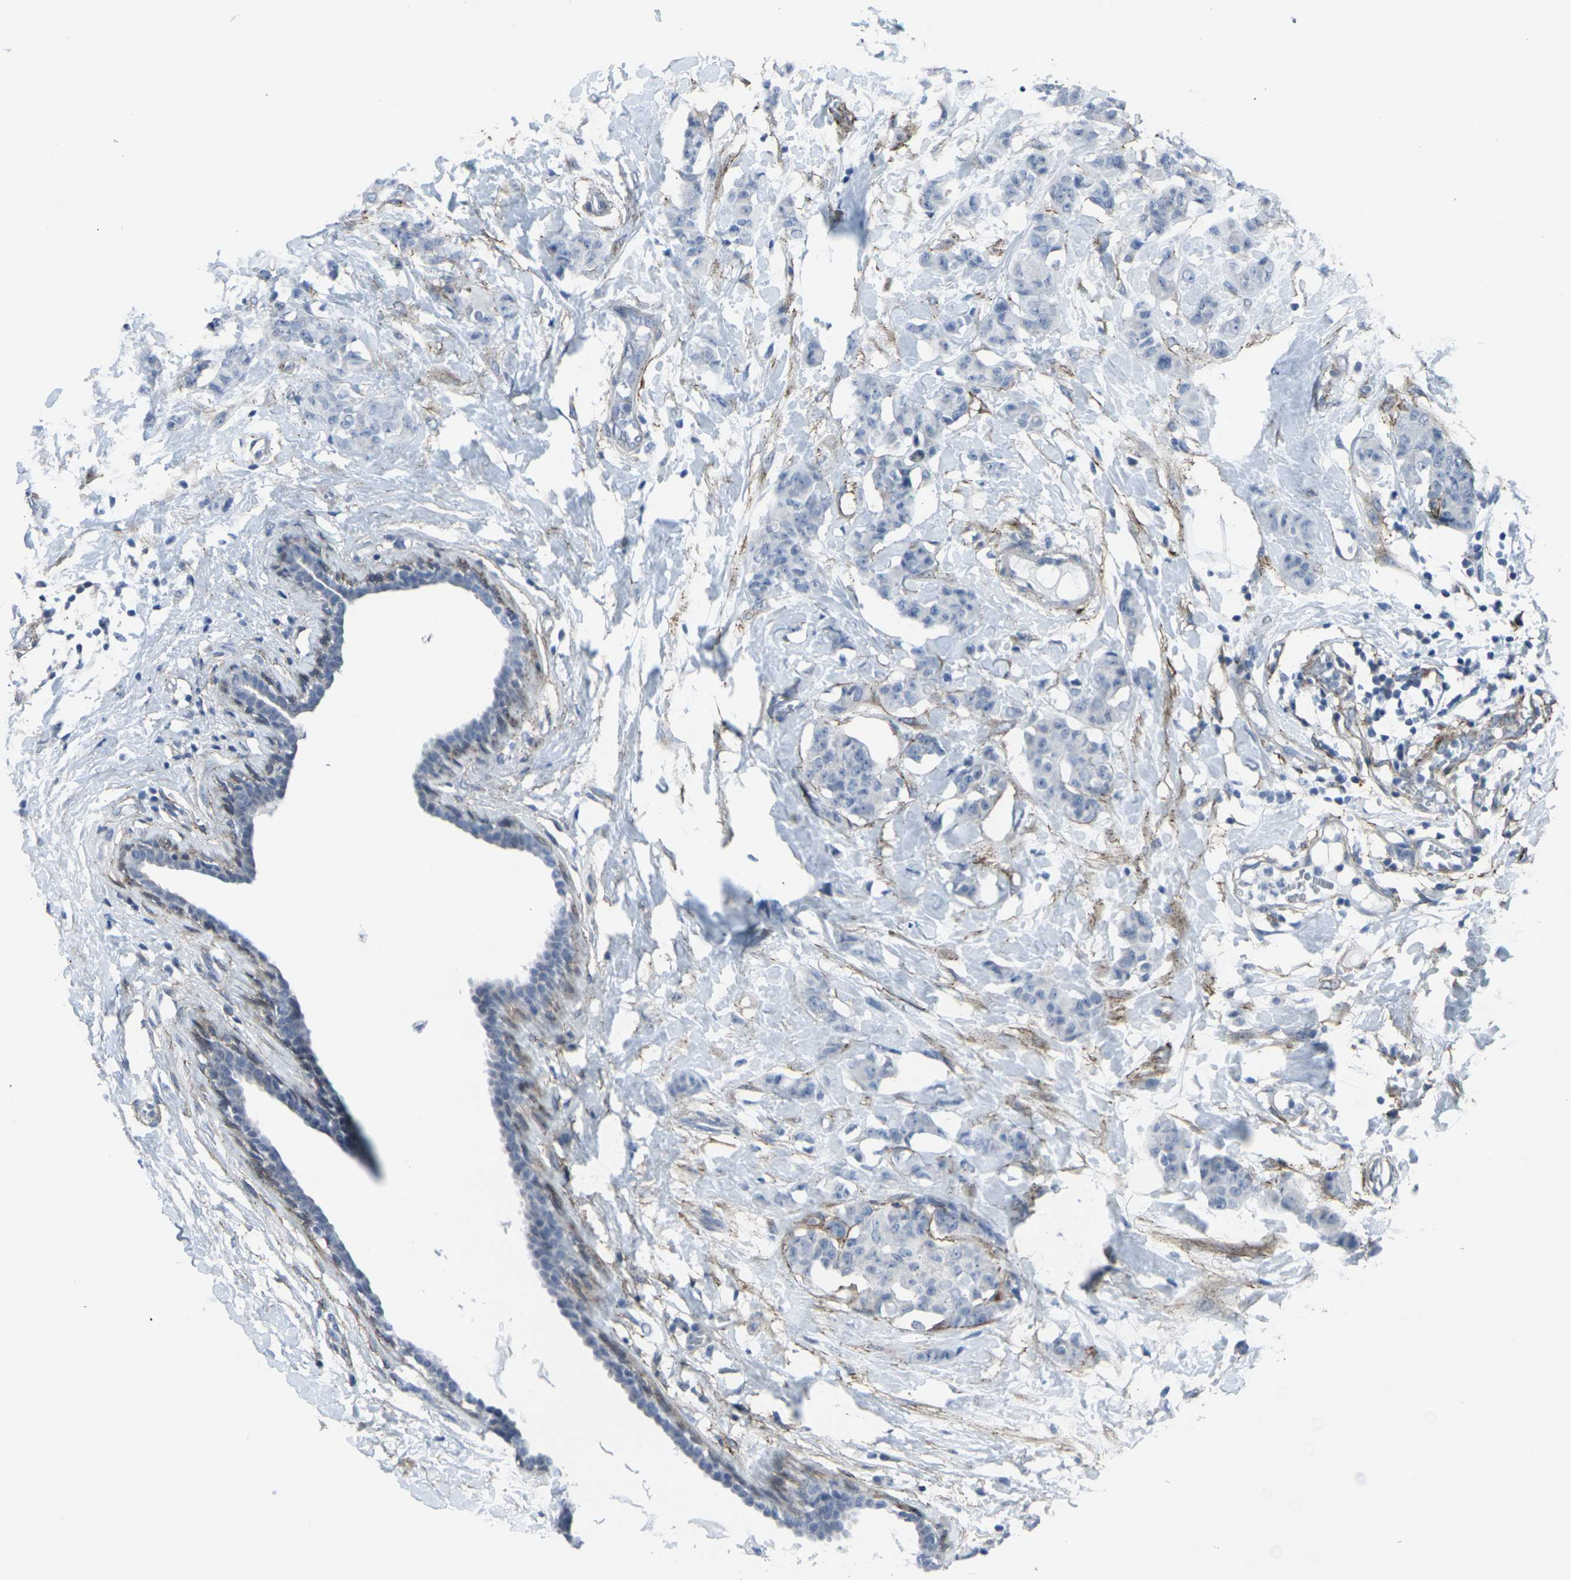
{"staining": {"intensity": "negative", "quantity": "none", "location": "none"}, "tissue": "breast cancer", "cell_type": "Tumor cells", "image_type": "cancer", "snomed": [{"axis": "morphology", "description": "Normal tissue, NOS"}, {"axis": "morphology", "description": "Duct carcinoma"}, {"axis": "topography", "description": "Breast"}], "caption": "Immunohistochemistry image of human breast cancer stained for a protein (brown), which reveals no positivity in tumor cells.", "gene": "CDH11", "patient": {"sex": "female", "age": 40}}